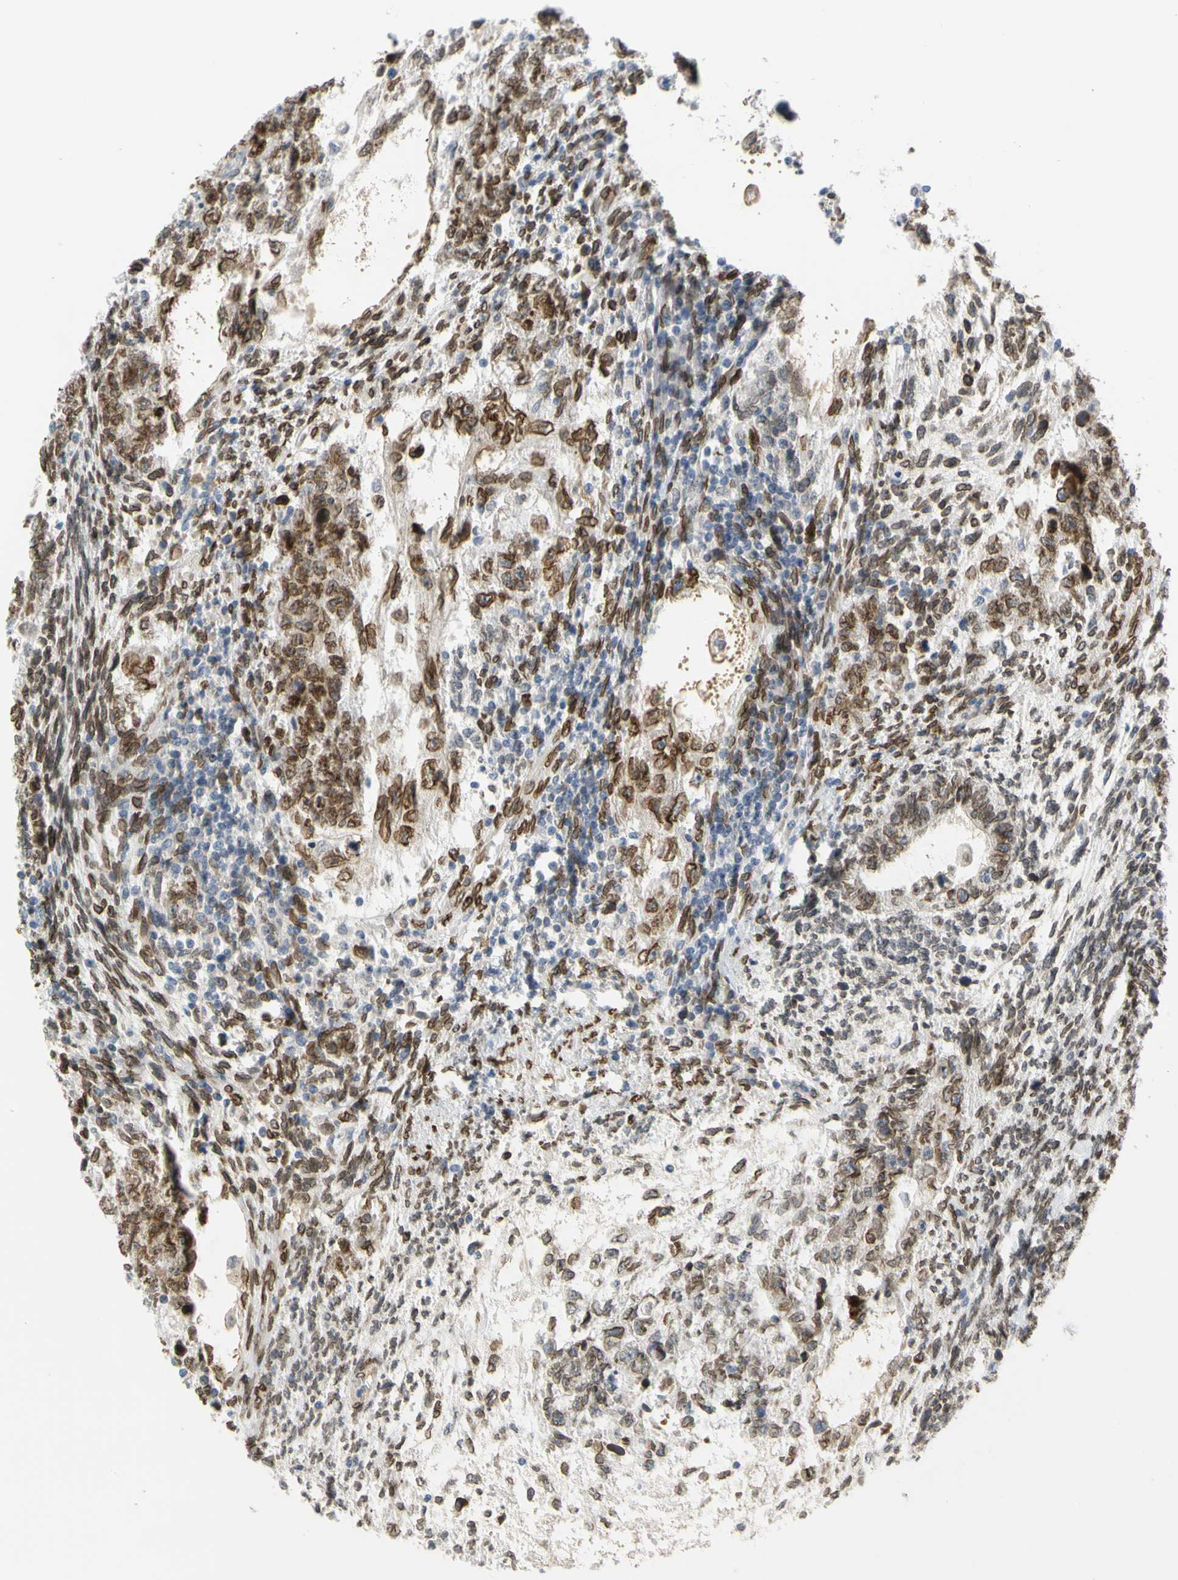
{"staining": {"intensity": "moderate", "quantity": ">75%", "location": "cytoplasmic/membranous,nuclear"}, "tissue": "testis cancer", "cell_type": "Tumor cells", "image_type": "cancer", "snomed": [{"axis": "morphology", "description": "Normal tissue, NOS"}, {"axis": "morphology", "description": "Carcinoma, Embryonal, NOS"}, {"axis": "topography", "description": "Testis"}], "caption": "Embryonal carcinoma (testis) stained with a protein marker shows moderate staining in tumor cells.", "gene": "SUN1", "patient": {"sex": "male", "age": 36}}